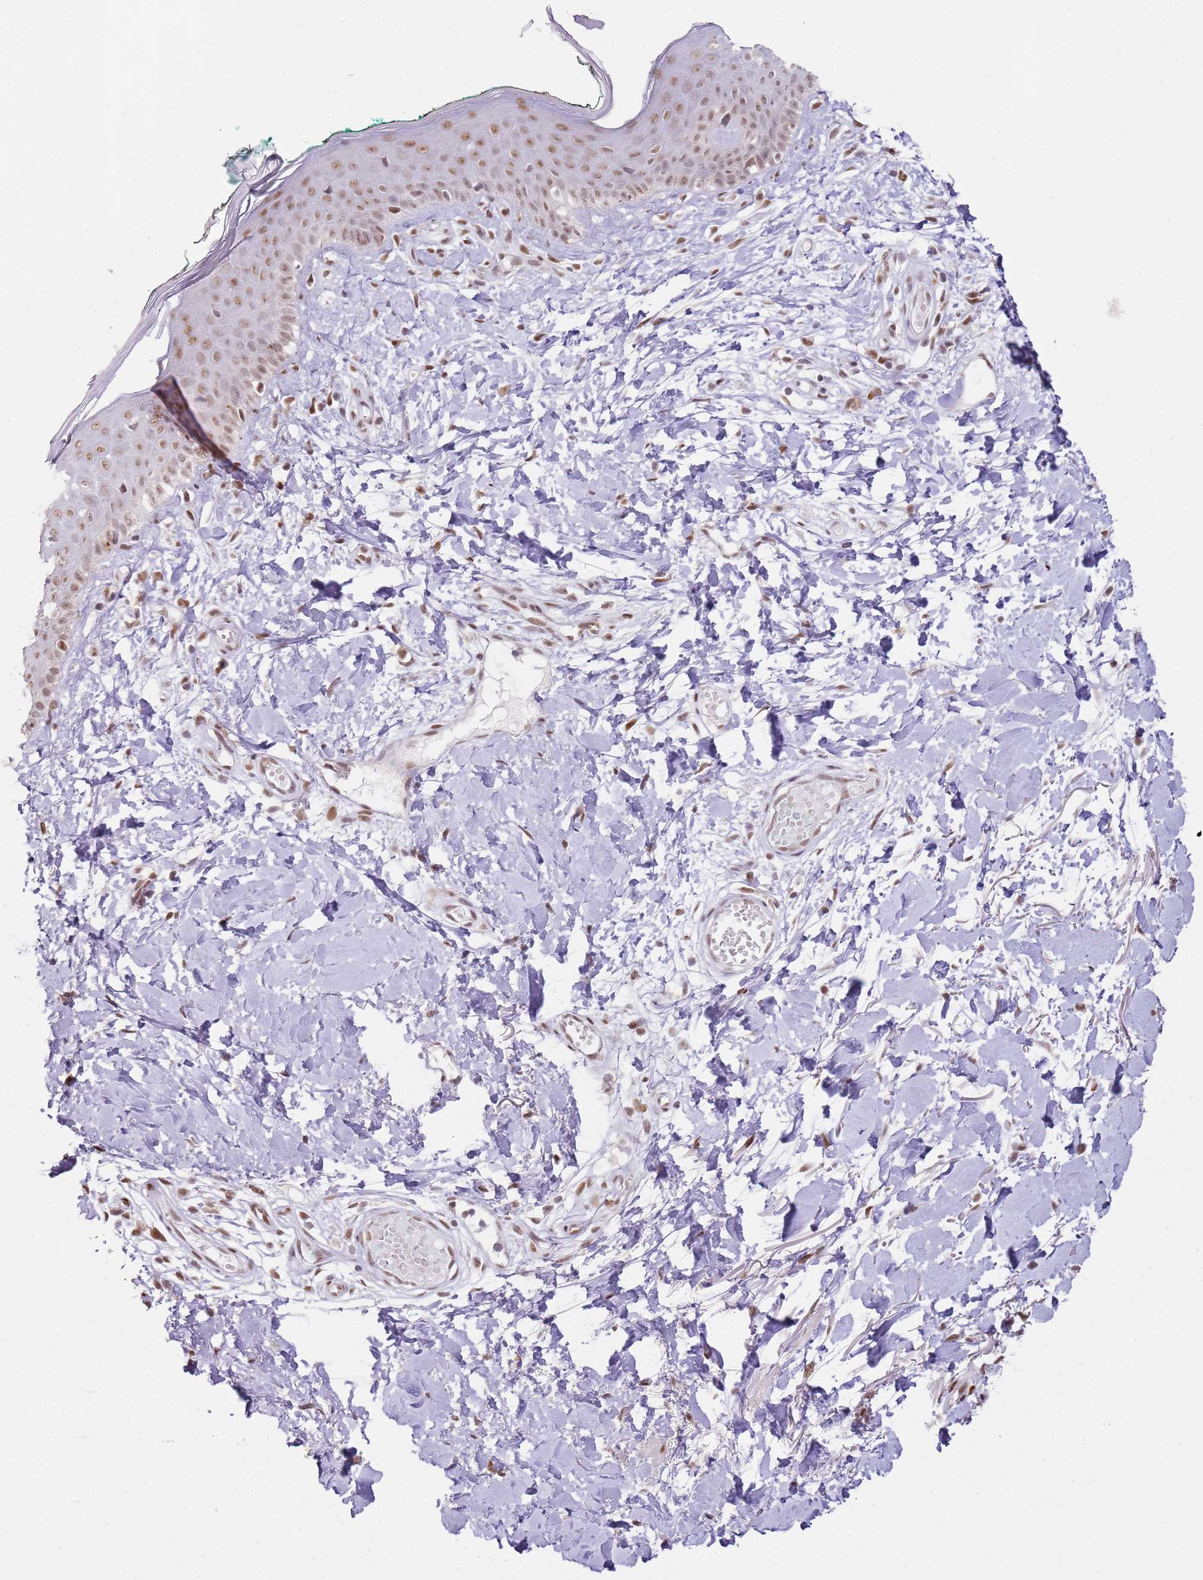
{"staining": {"intensity": "moderate", "quantity": ">75%", "location": "nuclear"}, "tissue": "skin", "cell_type": "Fibroblasts", "image_type": "normal", "snomed": [{"axis": "morphology", "description": "Normal tissue, NOS"}, {"axis": "morphology", "description": "Malignant melanoma, NOS"}, {"axis": "topography", "description": "Skin"}], "caption": "DAB immunohistochemical staining of benign human skin shows moderate nuclear protein expression in about >75% of fibroblasts.", "gene": "PHC2", "patient": {"sex": "male", "age": 62}}